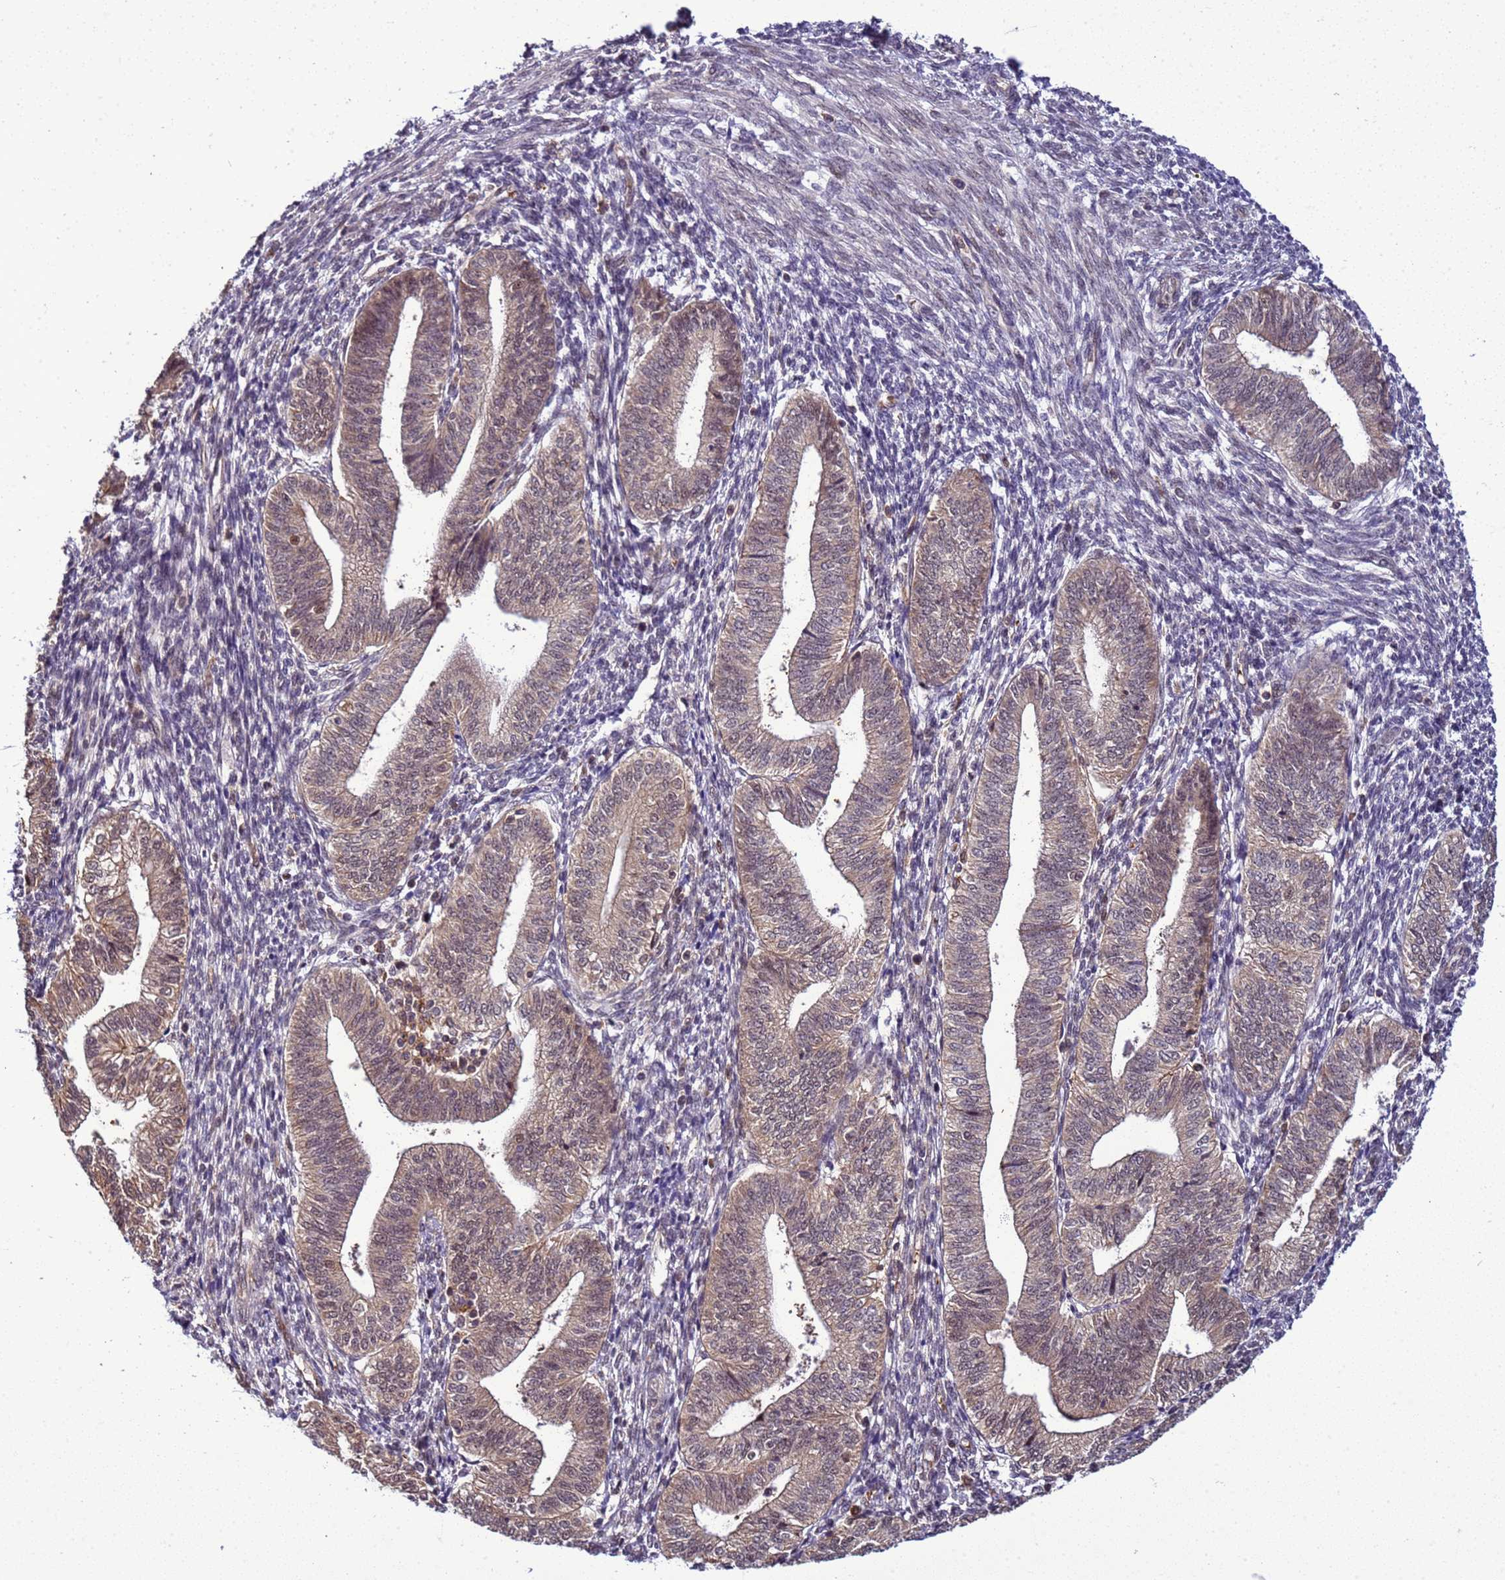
{"staining": {"intensity": "weak", "quantity": "<25%", "location": "nuclear"}, "tissue": "endometrium", "cell_type": "Cells in endometrial stroma", "image_type": "normal", "snomed": [{"axis": "morphology", "description": "Normal tissue, NOS"}, {"axis": "topography", "description": "Endometrium"}], "caption": "This image is of benign endometrium stained with immunohistochemistry (IHC) to label a protein in brown with the nuclei are counter-stained blue. There is no expression in cells in endometrial stroma.", "gene": "GEN1", "patient": {"sex": "female", "age": 34}}